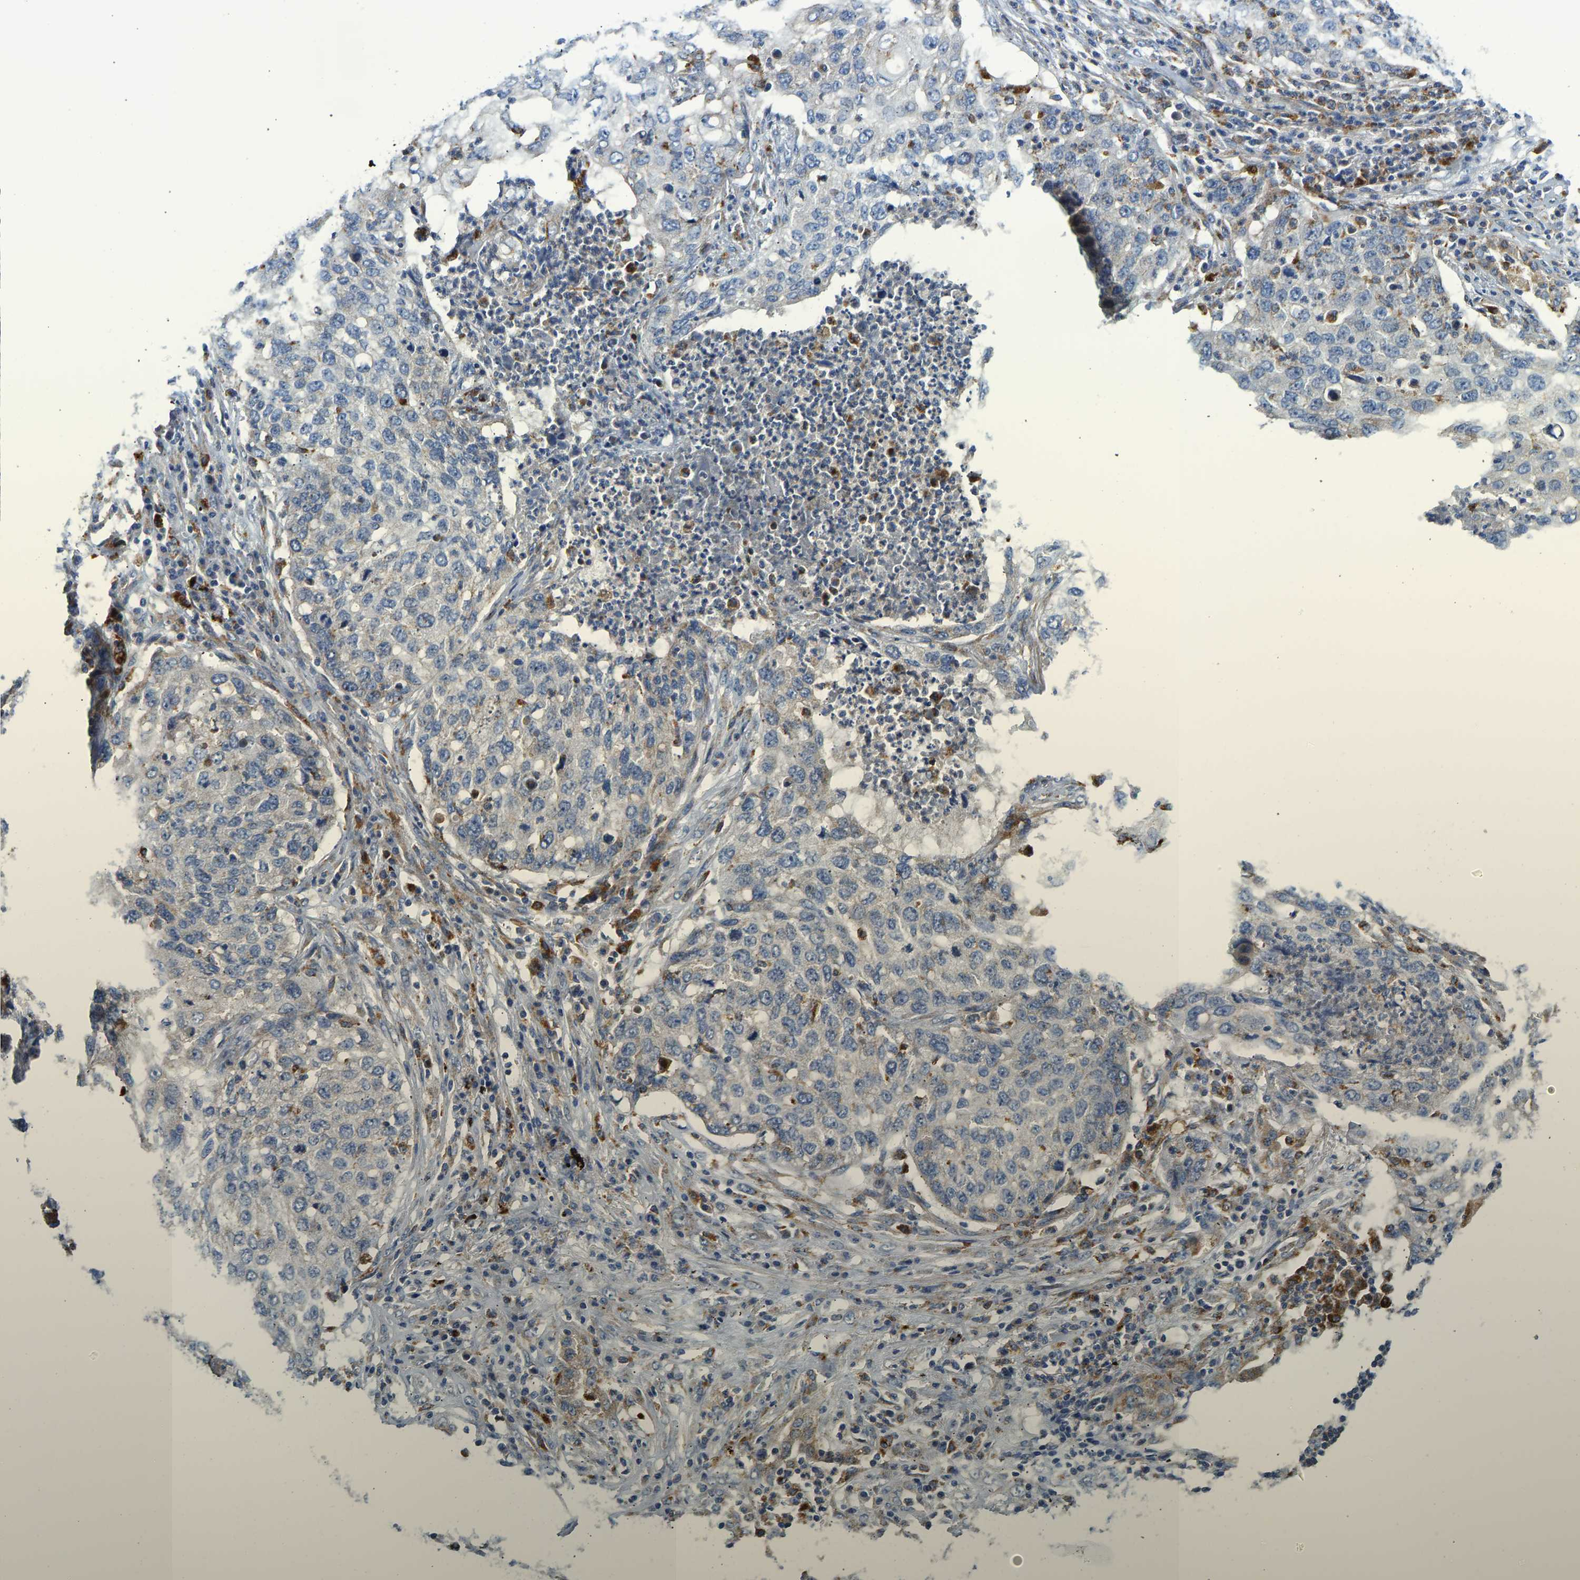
{"staining": {"intensity": "negative", "quantity": "none", "location": "none"}, "tissue": "lung cancer", "cell_type": "Tumor cells", "image_type": "cancer", "snomed": [{"axis": "morphology", "description": "Squamous cell carcinoma, NOS"}, {"axis": "topography", "description": "Lung"}], "caption": "Immunohistochemistry (IHC) photomicrograph of neoplastic tissue: human lung squamous cell carcinoma stained with DAB exhibits no significant protein expression in tumor cells.", "gene": "ATP6V1E1", "patient": {"sex": "female", "age": 63}}